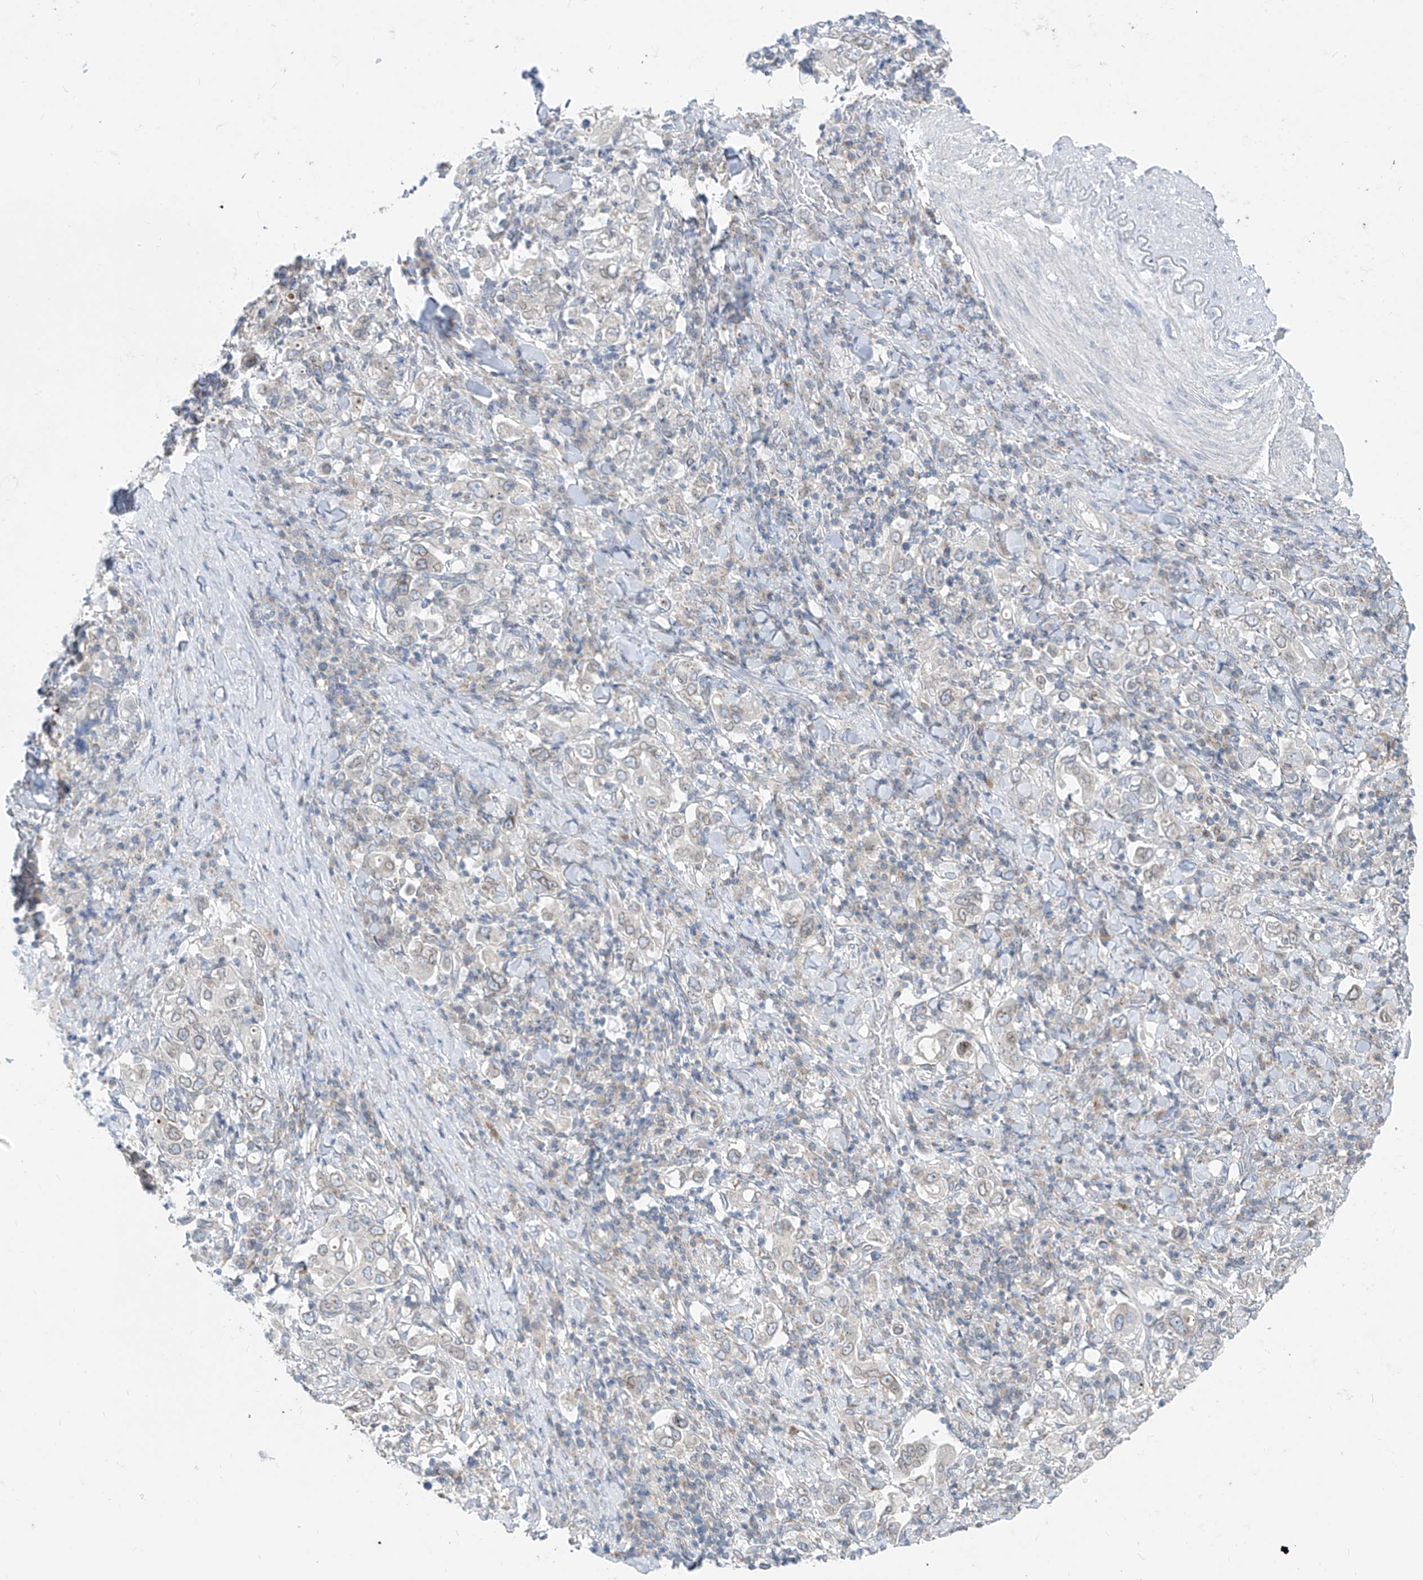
{"staining": {"intensity": "weak", "quantity": "<25%", "location": "cytoplasmic/membranous,nuclear"}, "tissue": "stomach cancer", "cell_type": "Tumor cells", "image_type": "cancer", "snomed": [{"axis": "morphology", "description": "Adenocarcinoma, NOS"}, {"axis": "topography", "description": "Stomach, upper"}], "caption": "Image shows no significant protein expression in tumor cells of stomach cancer. The staining was performed using DAB to visualize the protein expression in brown, while the nuclei were stained in blue with hematoxylin (Magnification: 20x).", "gene": "KRTAP25-1", "patient": {"sex": "male", "age": 62}}